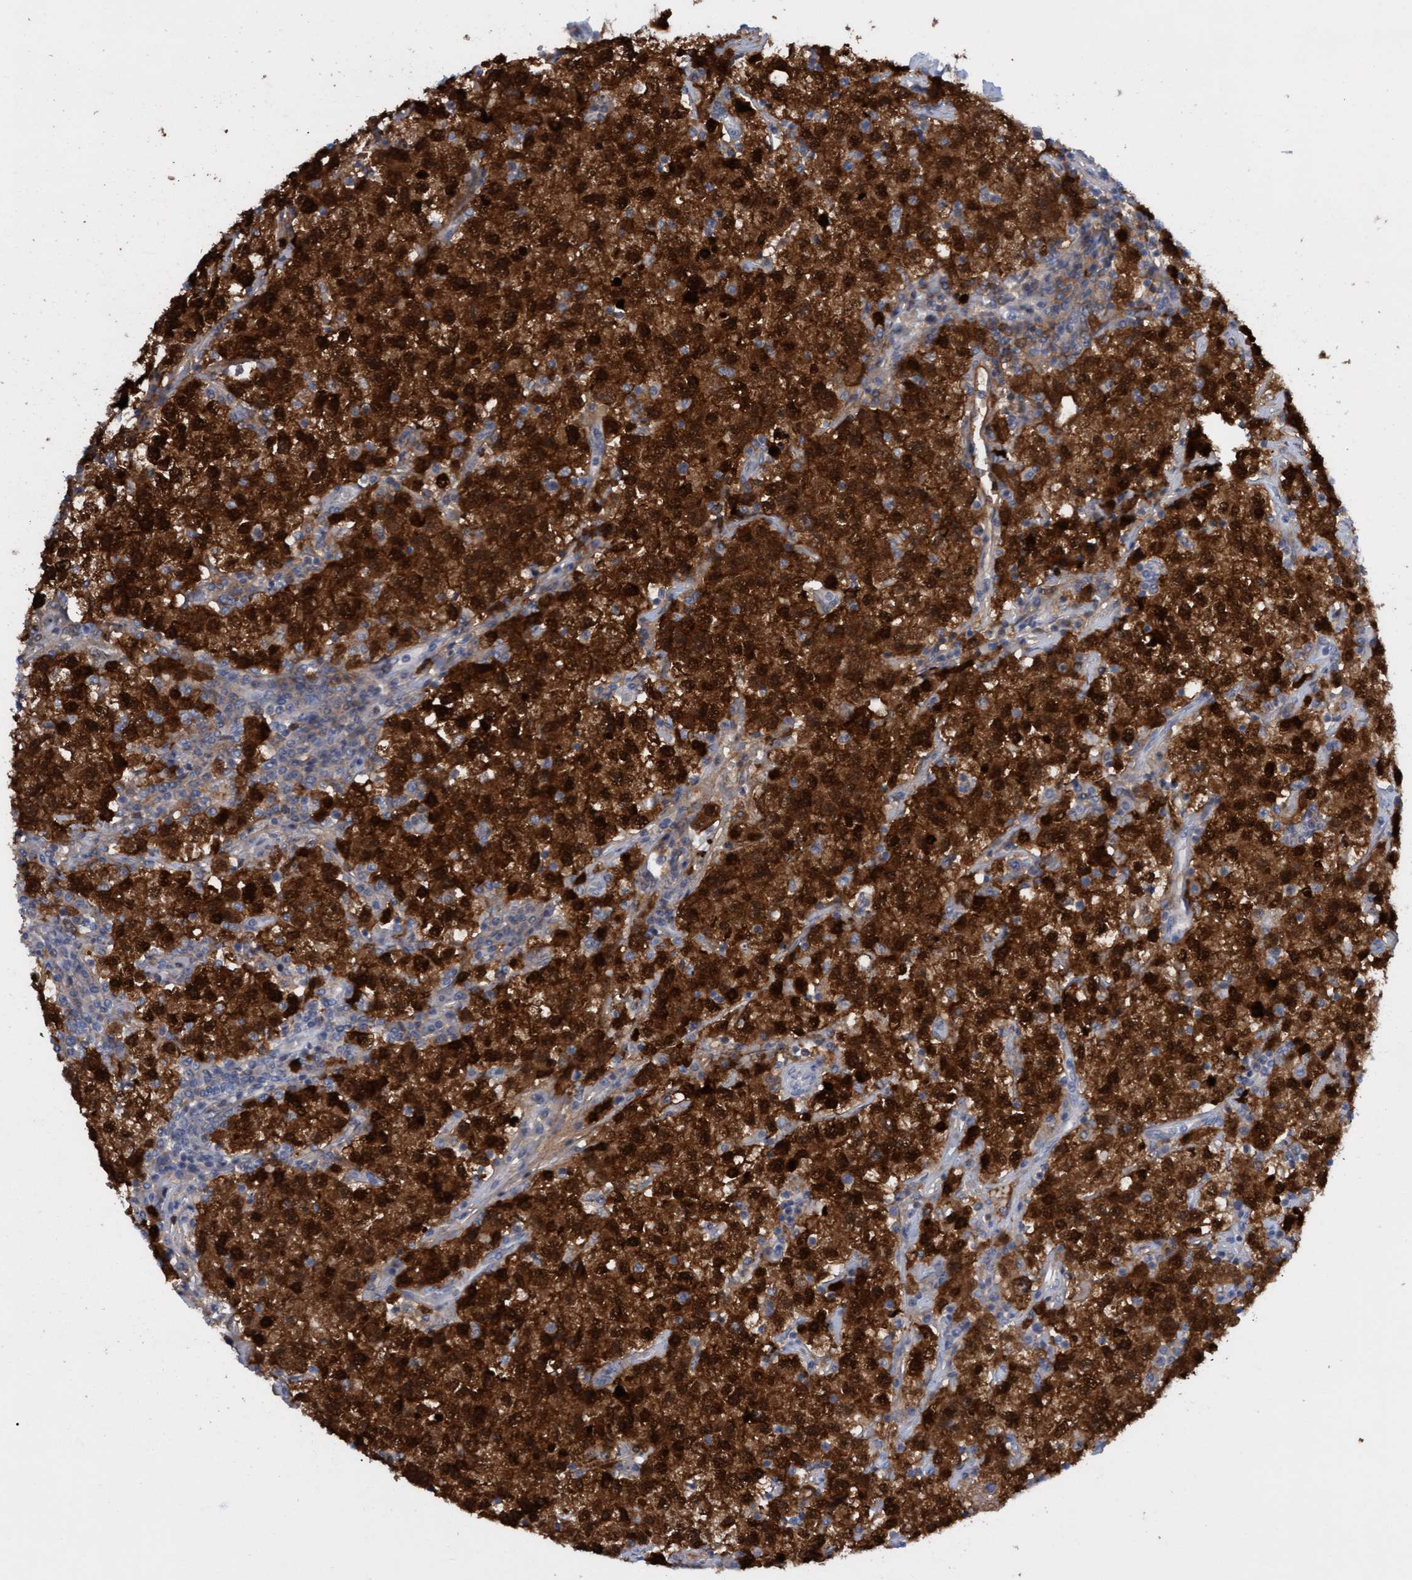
{"staining": {"intensity": "strong", "quantity": ">75%", "location": "cytoplasmic/membranous,nuclear"}, "tissue": "testis cancer", "cell_type": "Tumor cells", "image_type": "cancer", "snomed": [{"axis": "morphology", "description": "Seminoma, NOS"}, {"axis": "topography", "description": "Testis"}], "caption": "Seminoma (testis) was stained to show a protein in brown. There is high levels of strong cytoplasmic/membranous and nuclear expression in about >75% of tumor cells.", "gene": "PINX1", "patient": {"sex": "male", "age": 22}}